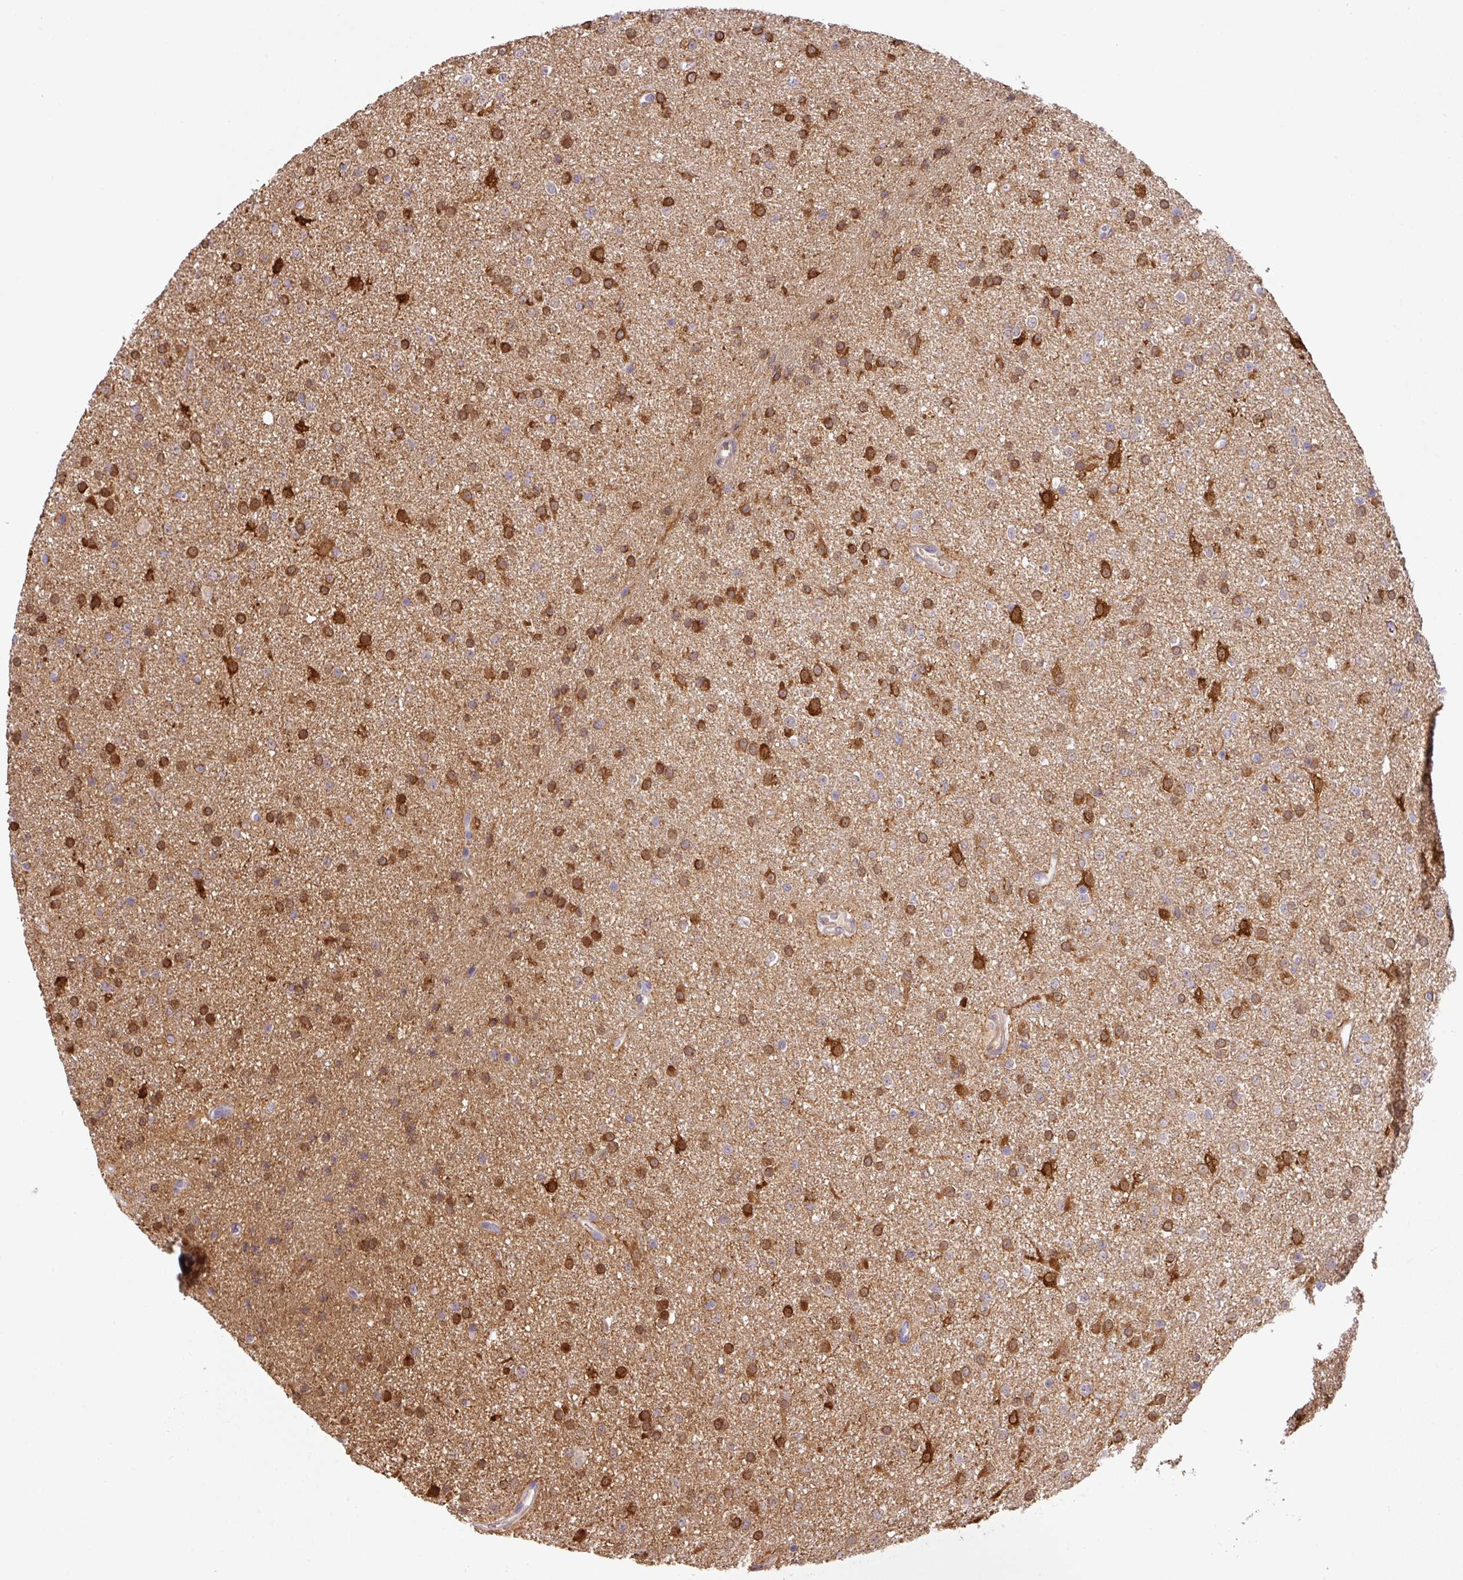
{"staining": {"intensity": "strong", "quantity": "25%-75%", "location": "cytoplasmic/membranous"}, "tissue": "glioma", "cell_type": "Tumor cells", "image_type": "cancer", "snomed": [{"axis": "morphology", "description": "Glioma, malignant, Low grade"}, {"axis": "topography", "description": "Brain"}], "caption": "Malignant low-grade glioma stained for a protein shows strong cytoplasmic/membranous positivity in tumor cells.", "gene": "GCNT7", "patient": {"sex": "female", "age": 34}}